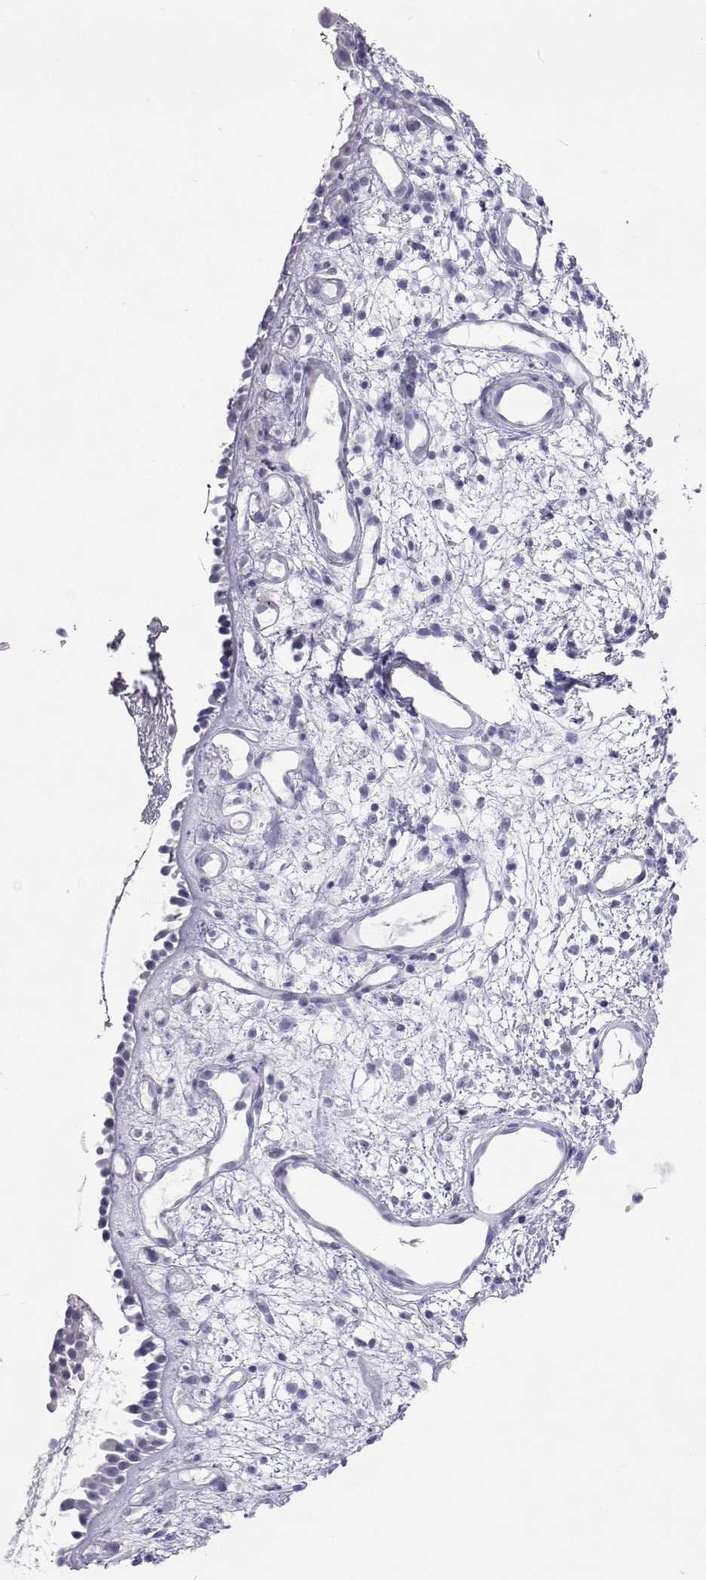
{"staining": {"intensity": "negative", "quantity": "none", "location": "none"}, "tissue": "nasopharynx", "cell_type": "Respiratory epithelial cells", "image_type": "normal", "snomed": [{"axis": "morphology", "description": "Normal tissue, NOS"}, {"axis": "morphology", "description": "Inflammation, NOS"}, {"axis": "topography", "description": "Nasopharynx"}], "caption": "DAB immunohistochemical staining of unremarkable nasopharynx demonstrates no significant staining in respiratory epithelial cells. Brightfield microscopy of immunohistochemistry (IHC) stained with DAB (brown) and hematoxylin (blue), captured at high magnification.", "gene": "GALM", "patient": {"sex": "male", "age": 54}}